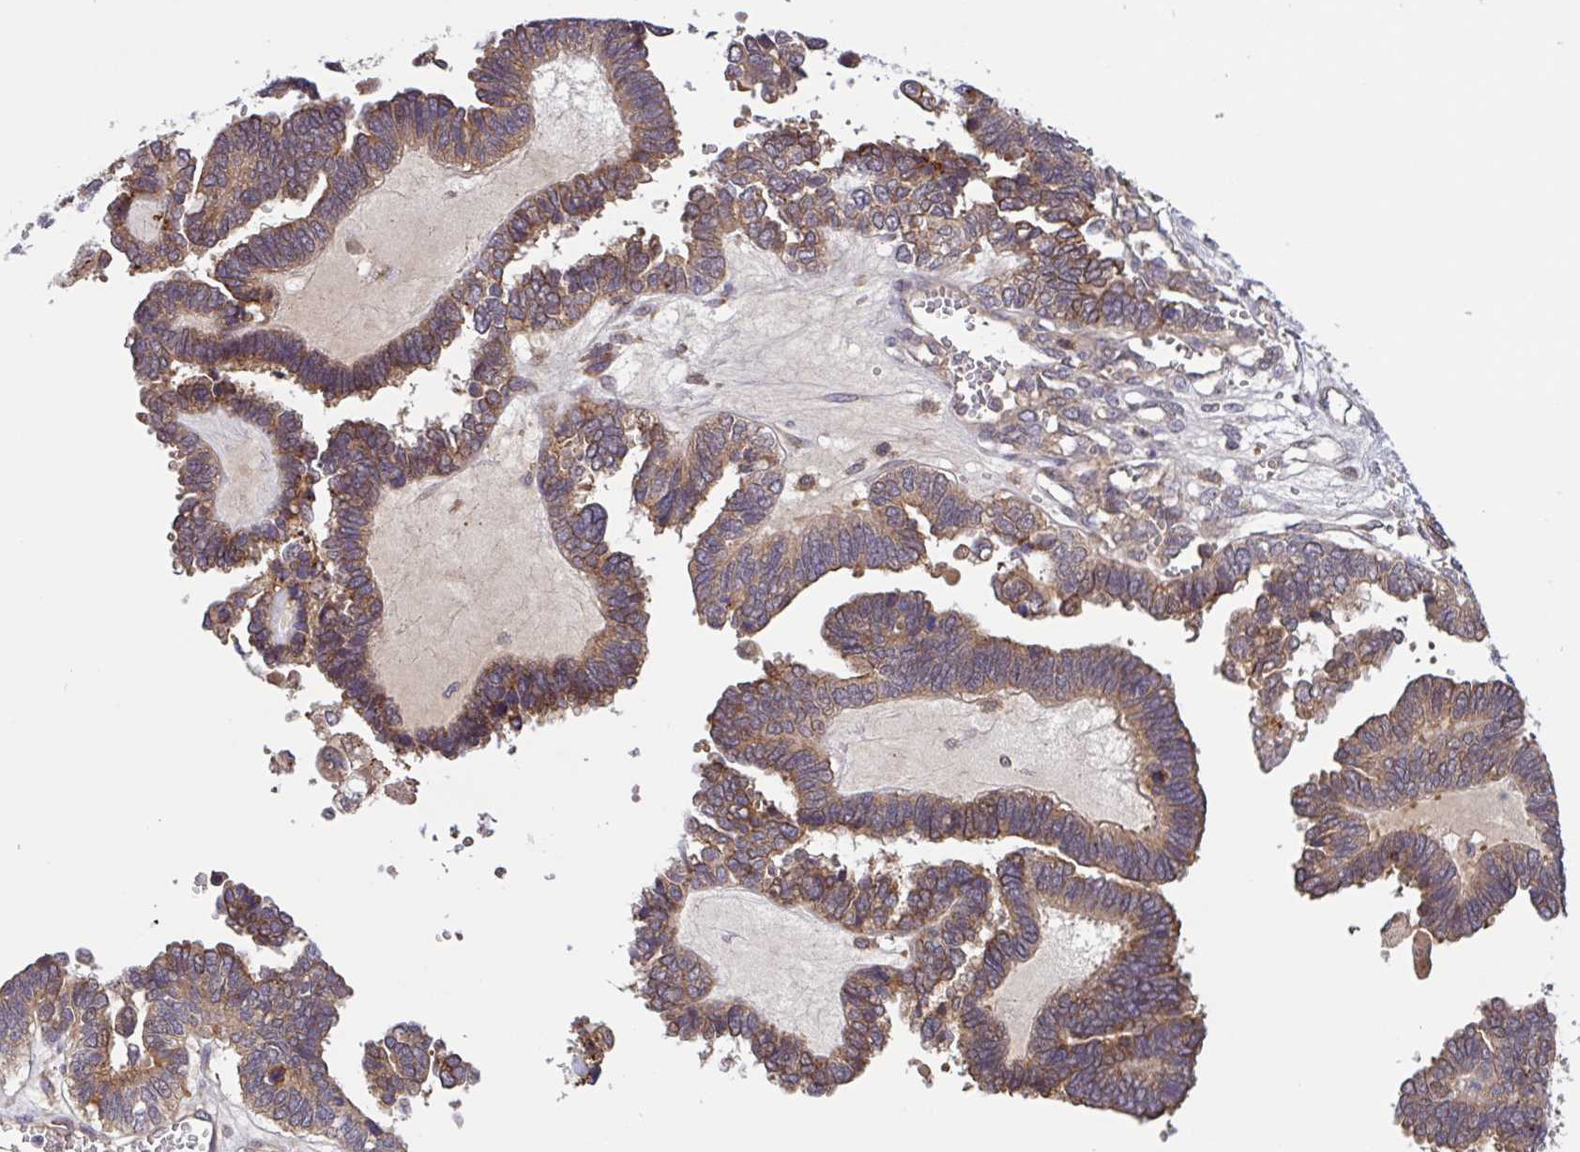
{"staining": {"intensity": "moderate", "quantity": ">75%", "location": "cytoplasmic/membranous"}, "tissue": "ovarian cancer", "cell_type": "Tumor cells", "image_type": "cancer", "snomed": [{"axis": "morphology", "description": "Cystadenocarcinoma, serous, NOS"}, {"axis": "topography", "description": "Ovary"}], "caption": "A micrograph of human ovarian cancer stained for a protein displays moderate cytoplasmic/membranous brown staining in tumor cells.", "gene": "INTS10", "patient": {"sex": "female", "age": 51}}